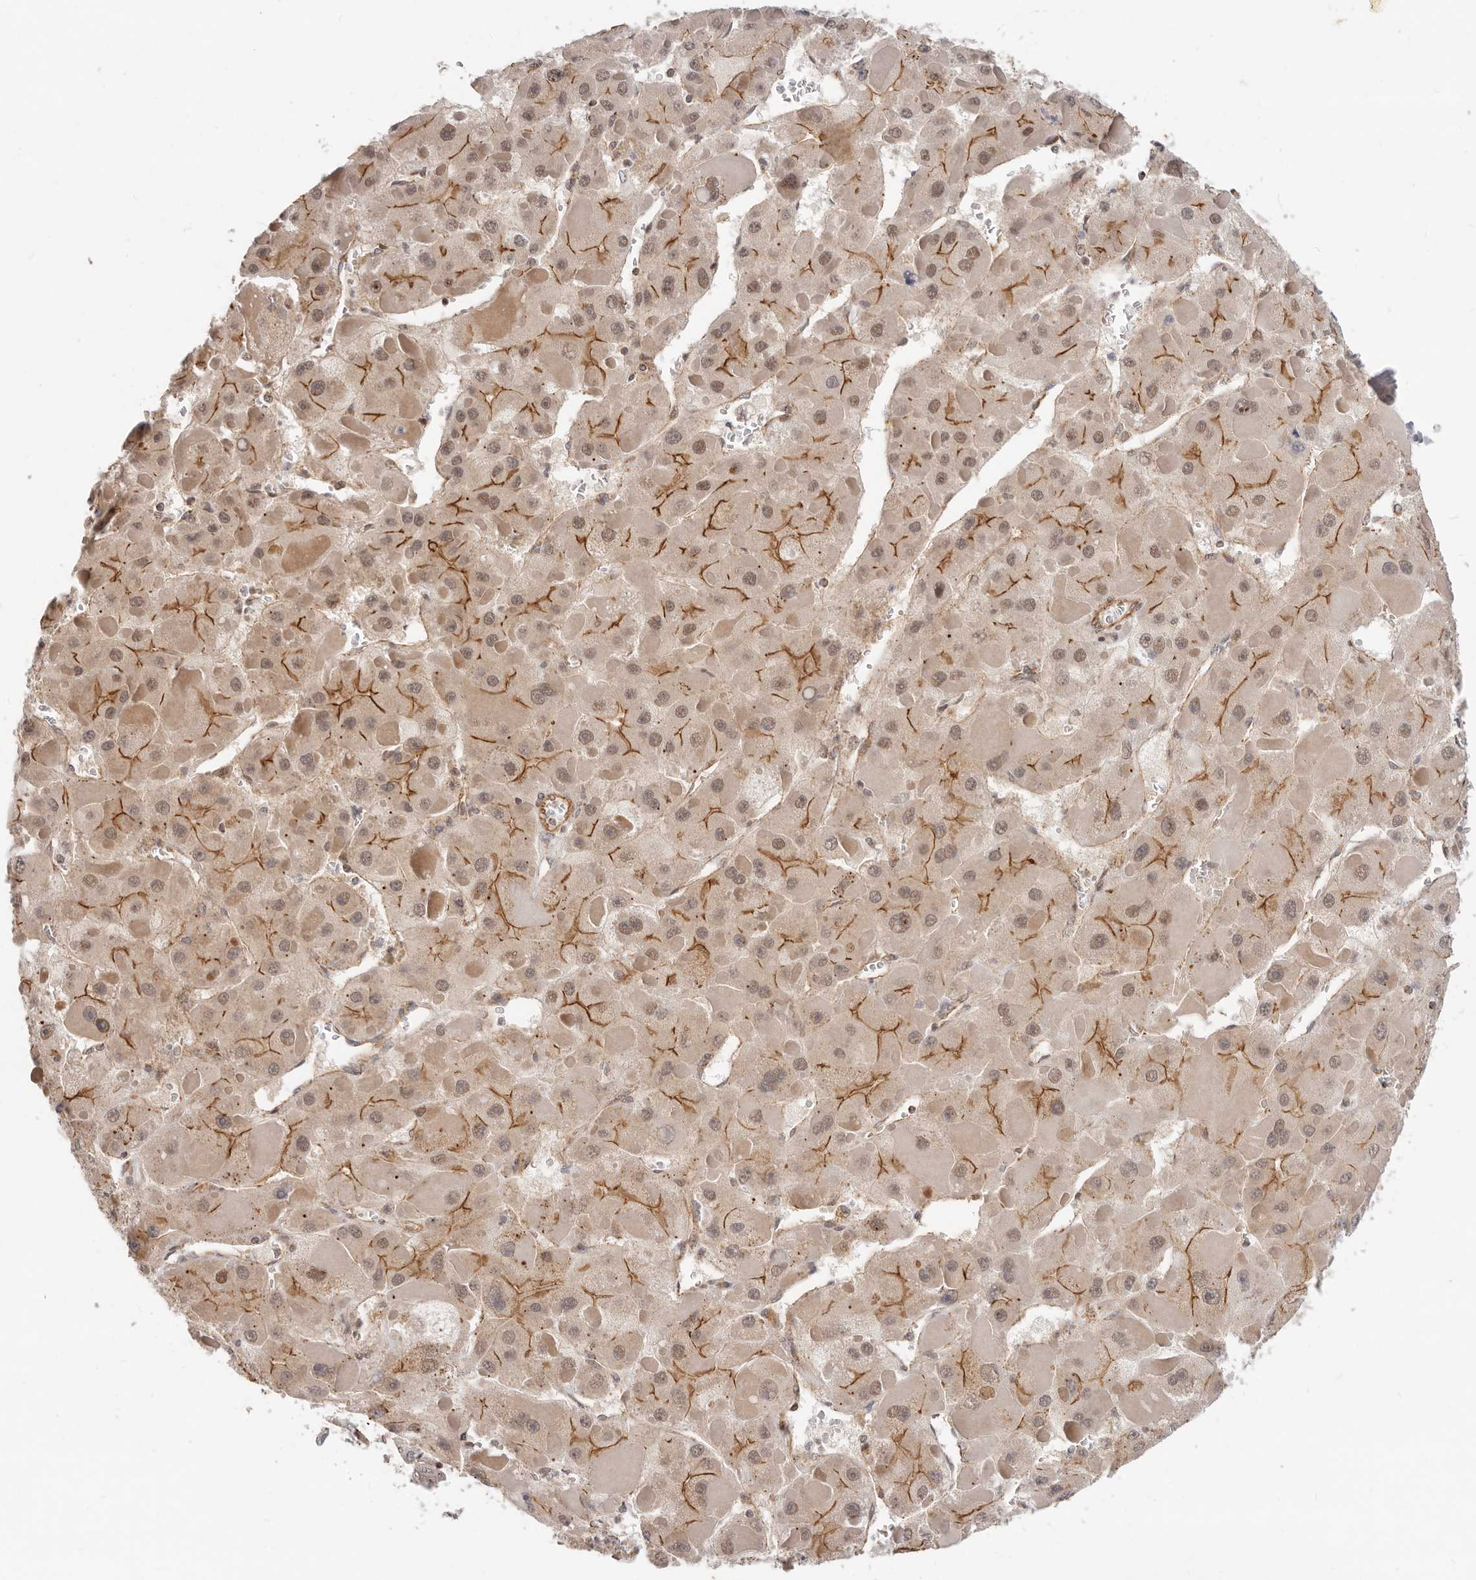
{"staining": {"intensity": "moderate", "quantity": ">75%", "location": "cytoplasmic/membranous,nuclear"}, "tissue": "liver cancer", "cell_type": "Tumor cells", "image_type": "cancer", "snomed": [{"axis": "morphology", "description": "Carcinoma, Hepatocellular, NOS"}, {"axis": "topography", "description": "Liver"}], "caption": "Immunohistochemistry (IHC) (DAB) staining of liver cancer (hepatocellular carcinoma) reveals moderate cytoplasmic/membranous and nuclear protein positivity in about >75% of tumor cells.", "gene": "USP49", "patient": {"sex": "female", "age": 73}}